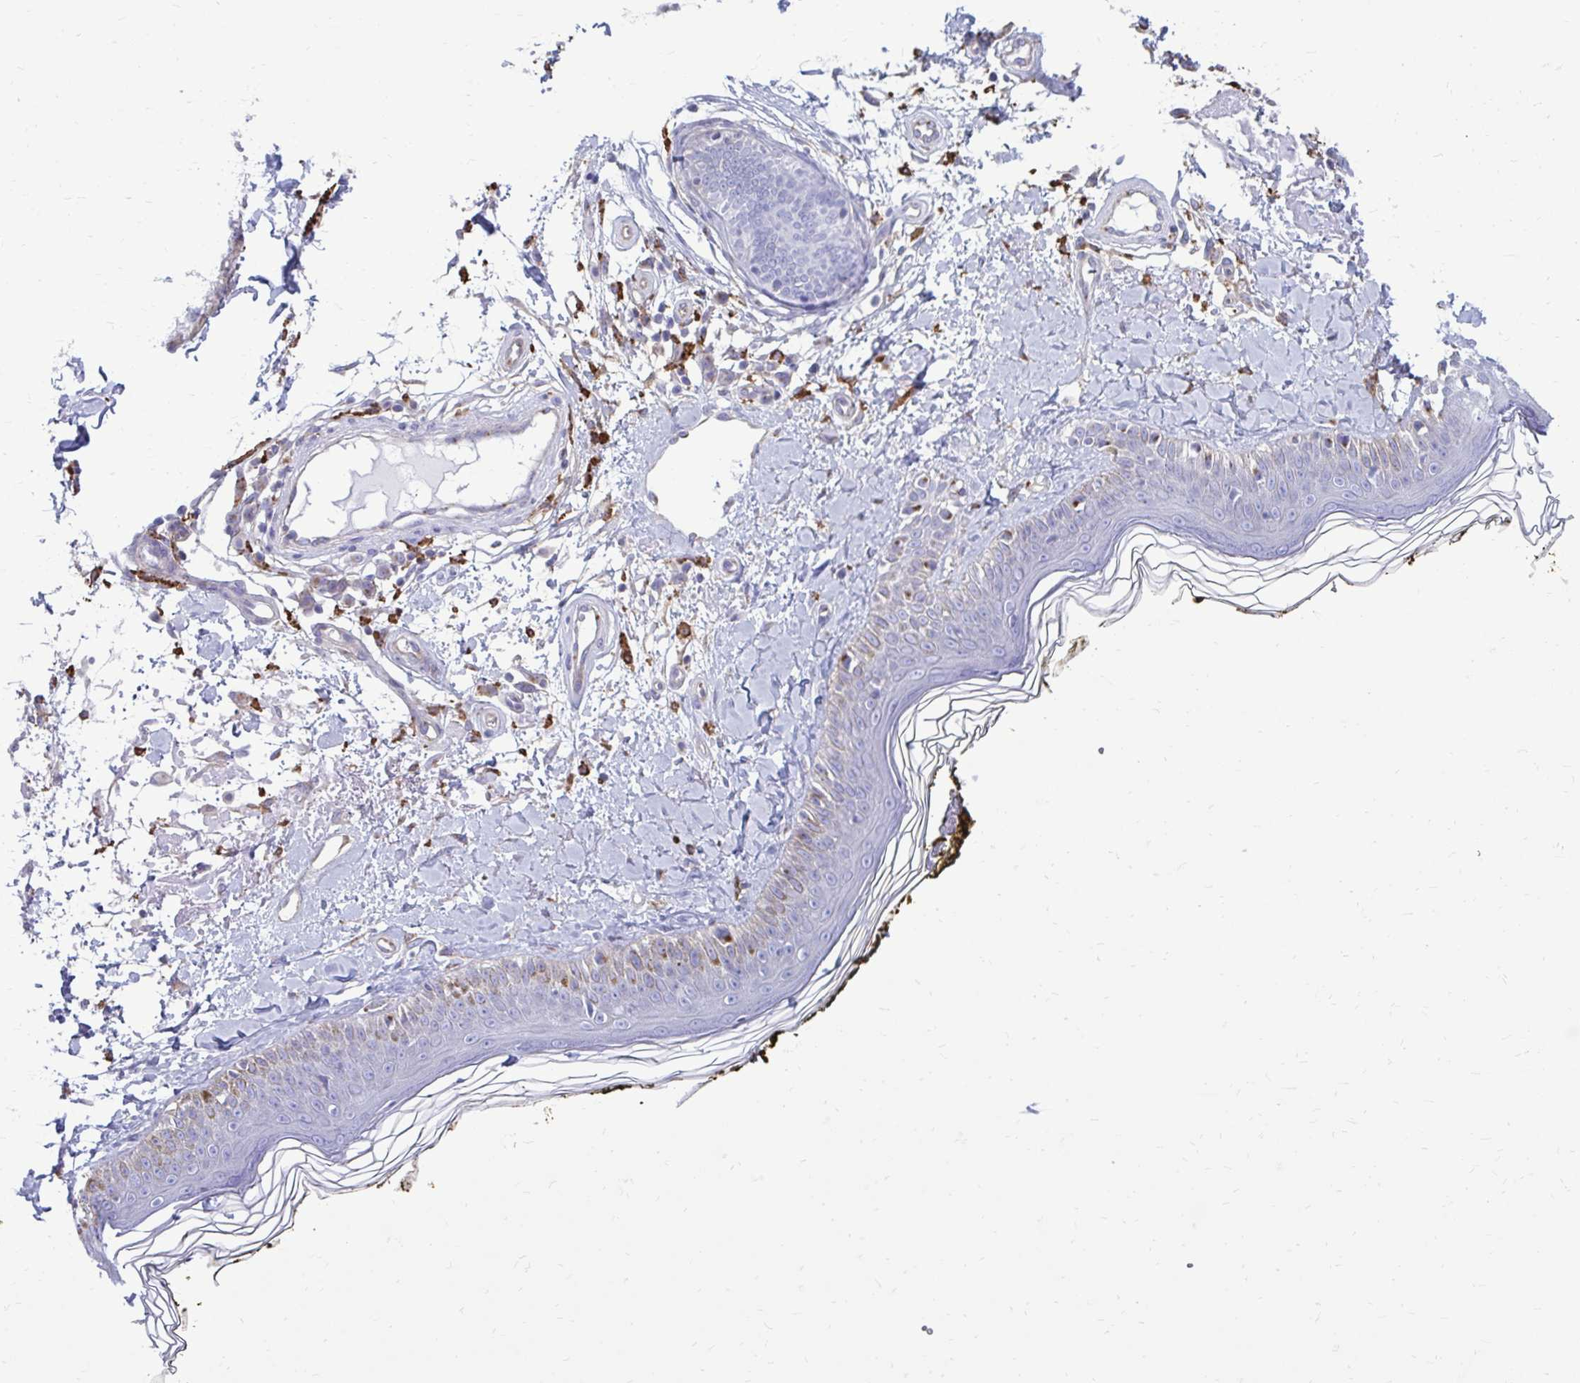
{"staining": {"intensity": "negative", "quantity": "none", "location": "none"}, "tissue": "skin", "cell_type": "Fibroblasts", "image_type": "normal", "snomed": [{"axis": "morphology", "description": "Normal tissue, NOS"}, {"axis": "topography", "description": "Skin"}], "caption": "Fibroblasts show no significant protein expression in benign skin. Nuclei are stained in blue.", "gene": "CLTA", "patient": {"sex": "male", "age": 76}}